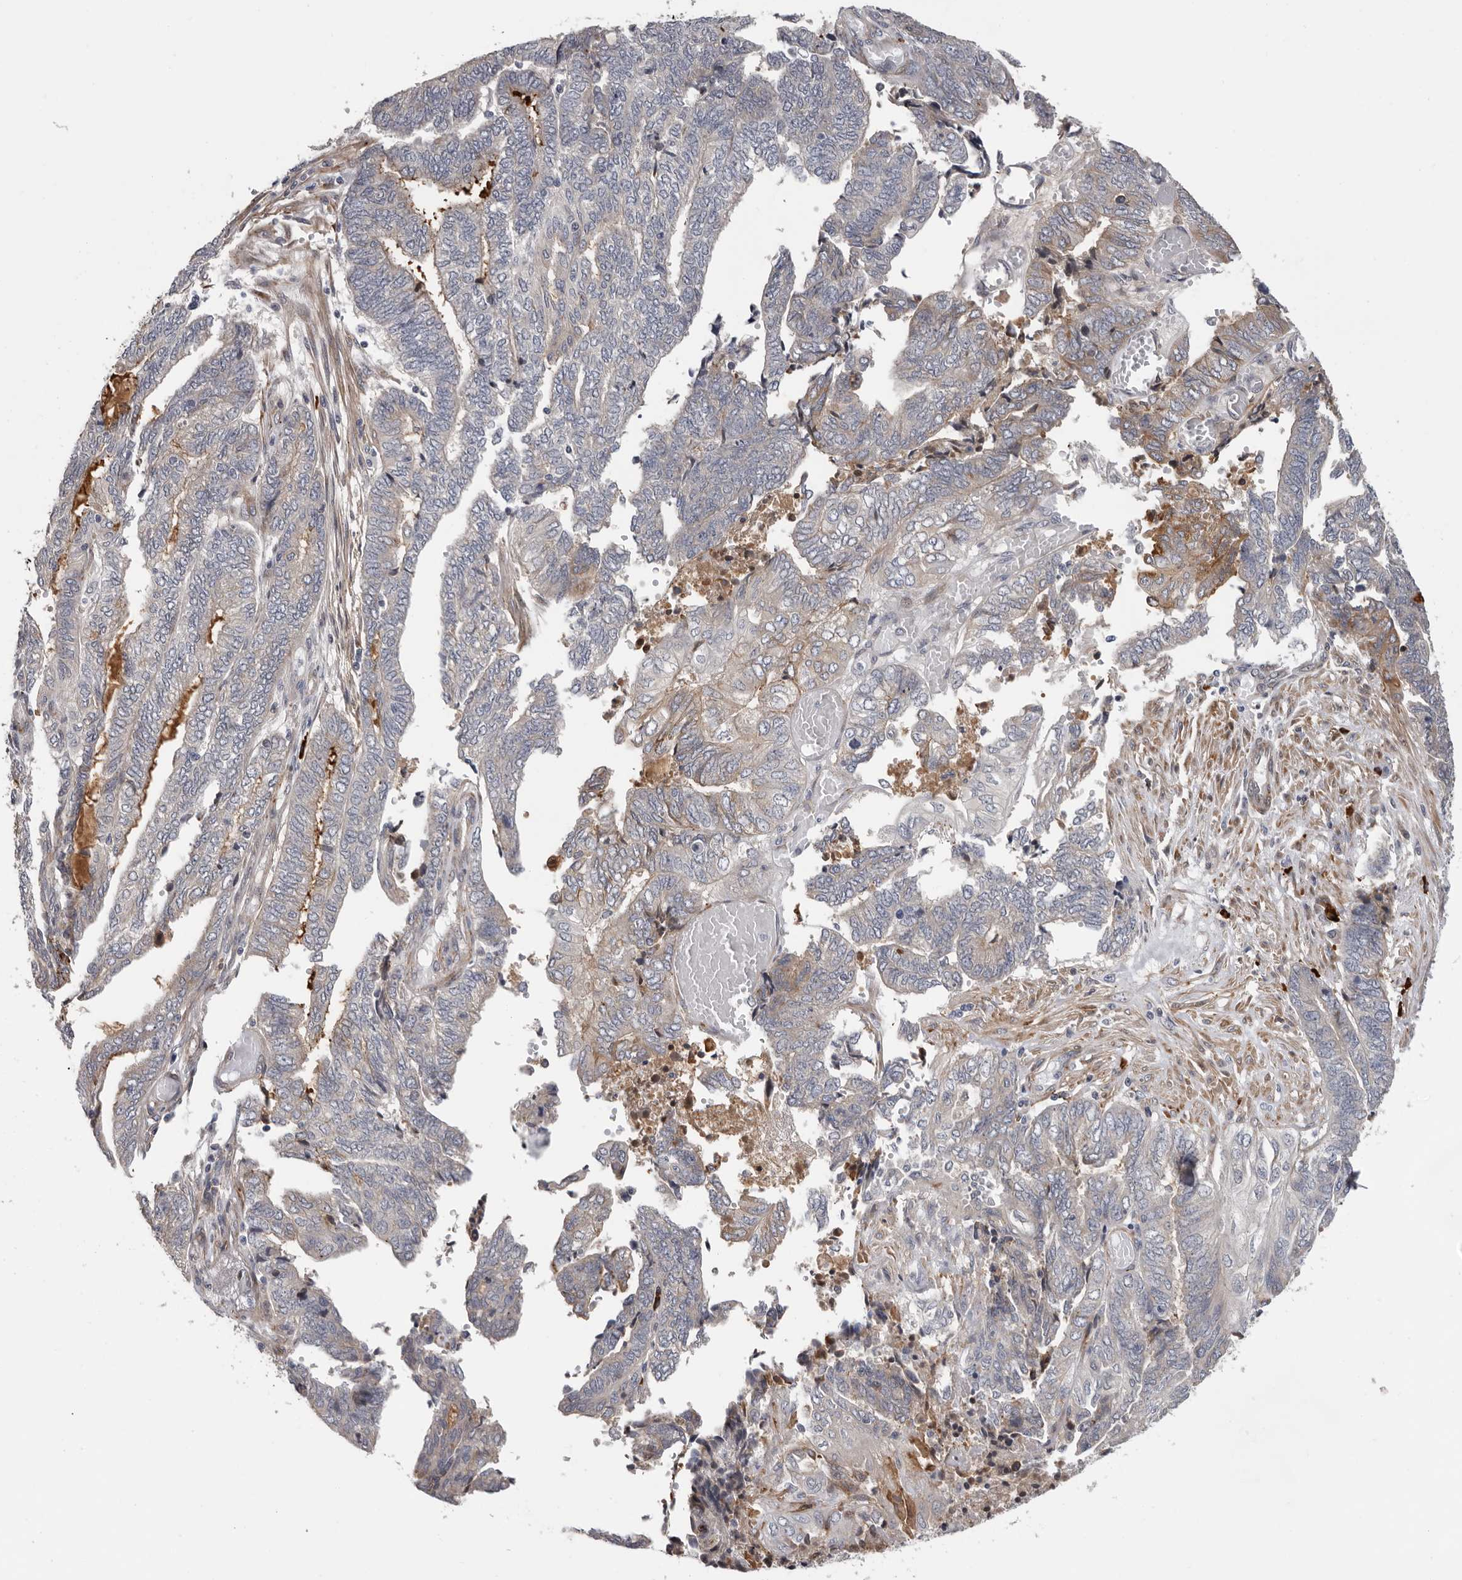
{"staining": {"intensity": "moderate", "quantity": "<25%", "location": "cytoplasmic/membranous"}, "tissue": "endometrial cancer", "cell_type": "Tumor cells", "image_type": "cancer", "snomed": [{"axis": "morphology", "description": "Adenocarcinoma, NOS"}, {"axis": "topography", "description": "Uterus"}, {"axis": "topography", "description": "Endometrium"}], "caption": "Immunohistochemistry (IHC) staining of endometrial cancer (adenocarcinoma), which displays low levels of moderate cytoplasmic/membranous positivity in about <25% of tumor cells indicating moderate cytoplasmic/membranous protein expression. The staining was performed using DAB (3,3'-diaminobenzidine) (brown) for protein detection and nuclei were counterstained in hematoxylin (blue).", "gene": "ATXN3L", "patient": {"sex": "female", "age": 70}}